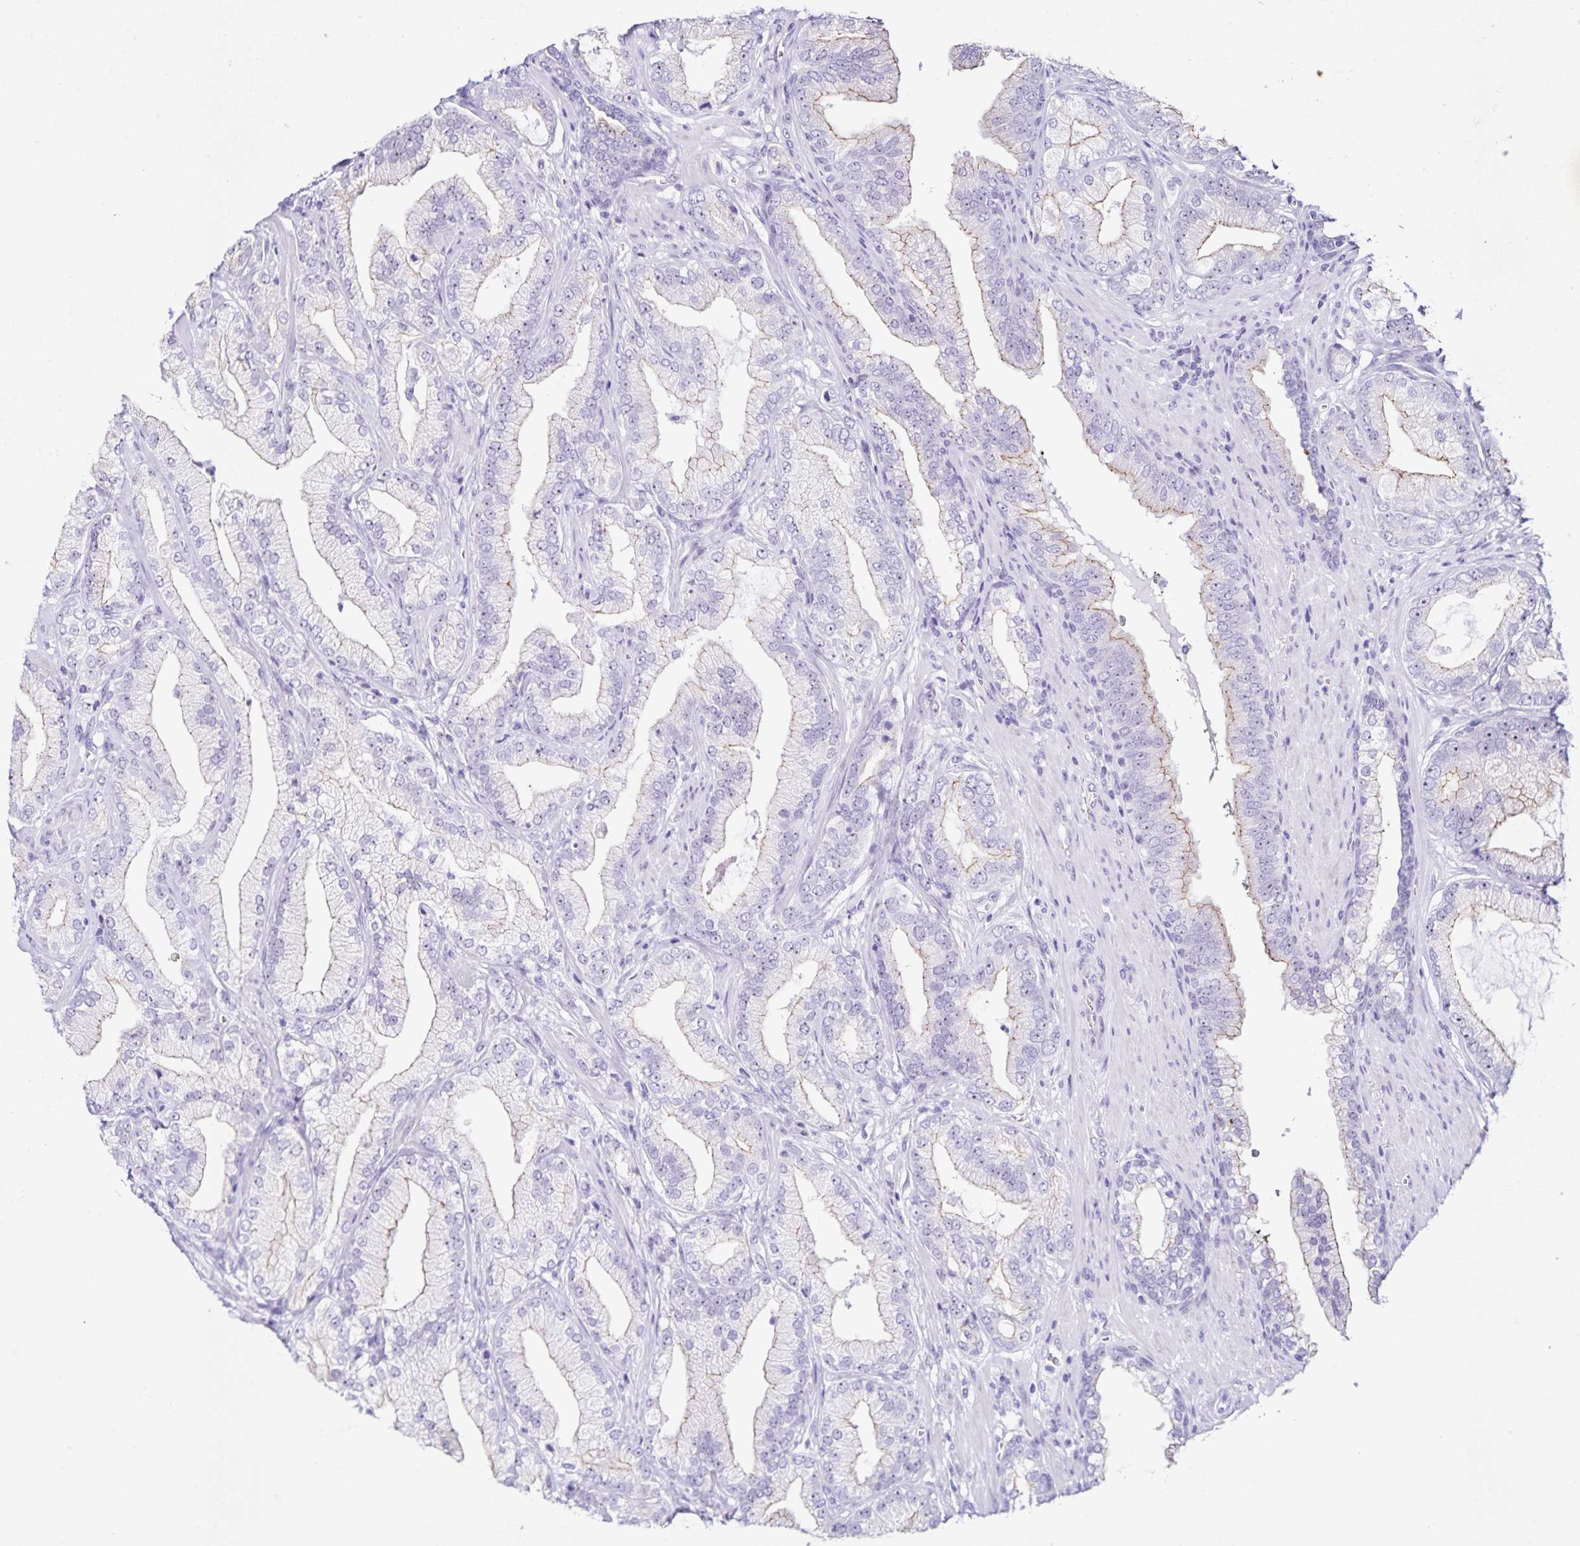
{"staining": {"intensity": "weak", "quantity": "25%-75%", "location": "cytoplasmic/membranous"}, "tissue": "prostate cancer", "cell_type": "Tumor cells", "image_type": "cancer", "snomed": [{"axis": "morphology", "description": "Adenocarcinoma, Low grade"}, {"axis": "topography", "description": "Prostate"}], "caption": "Immunohistochemistry (IHC) of human adenocarcinoma (low-grade) (prostate) exhibits low levels of weak cytoplasmic/membranous positivity in approximately 25%-75% of tumor cells.", "gene": "FAM170A", "patient": {"sex": "male", "age": 62}}